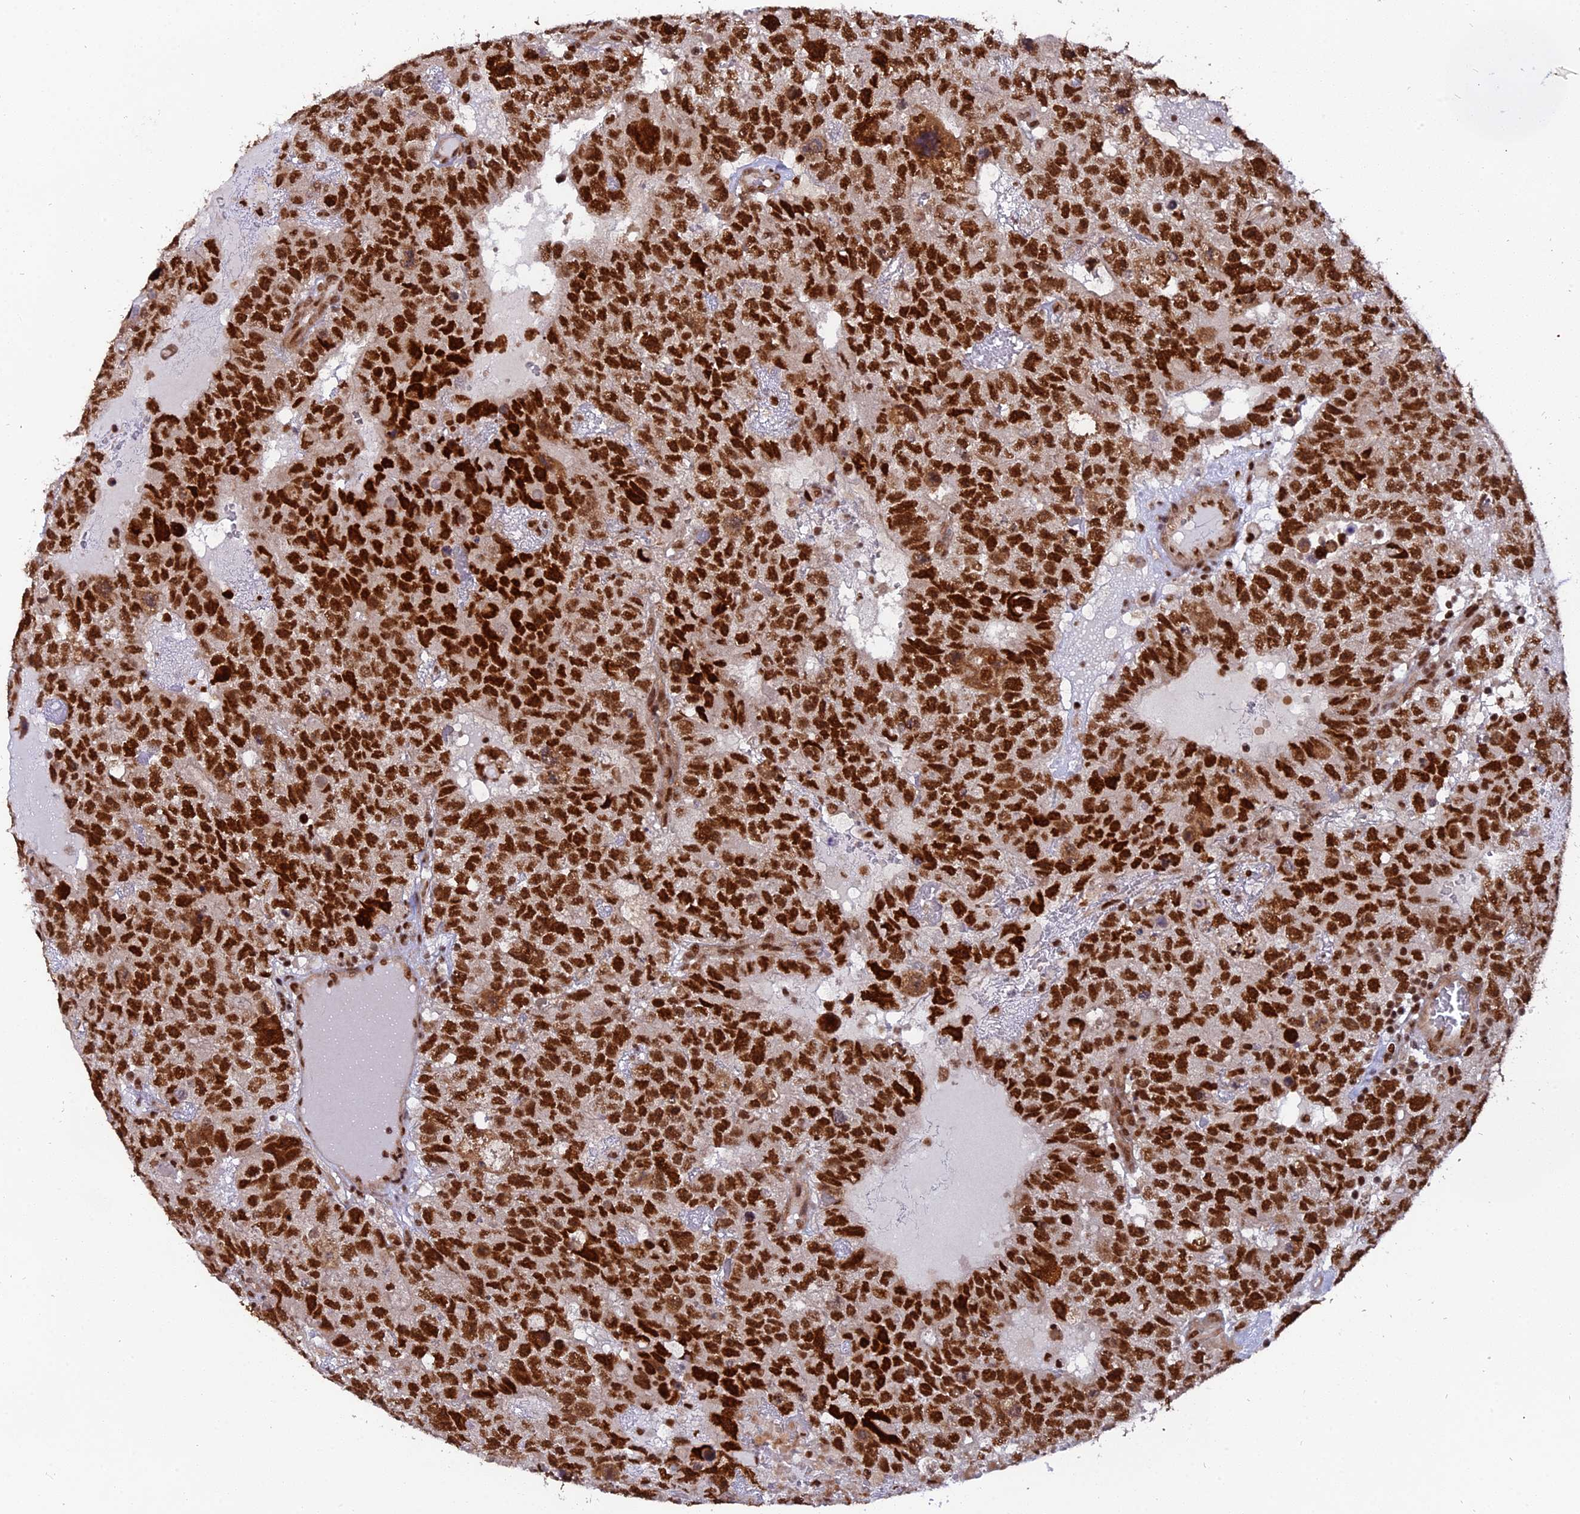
{"staining": {"intensity": "strong", "quantity": ">75%", "location": "nuclear"}, "tissue": "testis cancer", "cell_type": "Tumor cells", "image_type": "cancer", "snomed": [{"axis": "morphology", "description": "Carcinoma, Embryonal, NOS"}, {"axis": "topography", "description": "Testis"}], "caption": "Testis cancer (embryonal carcinoma) stained with immunohistochemistry (IHC) displays strong nuclear positivity in approximately >75% of tumor cells.", "gene": "RAMAC", "patient": {"sex": "male", "age": 26}}